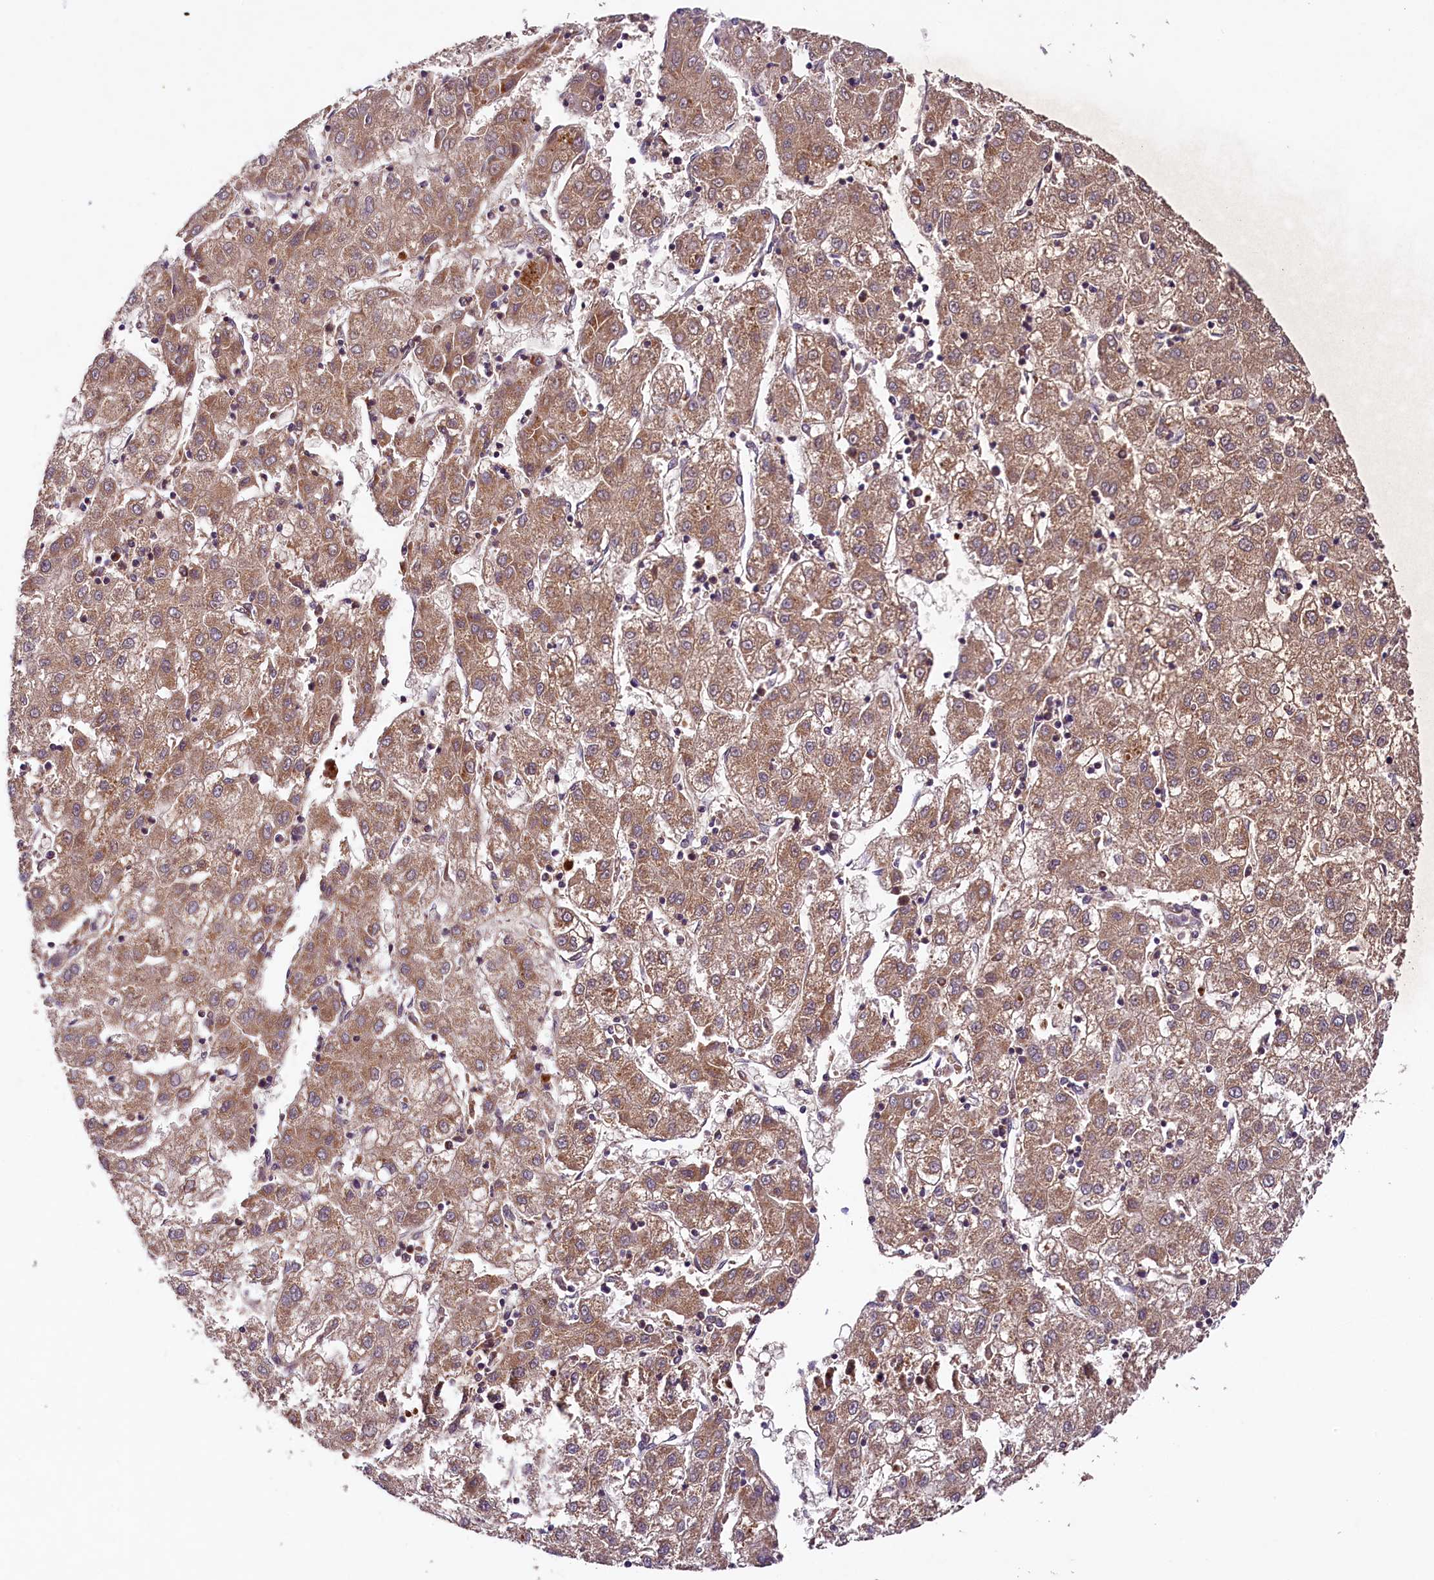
{"staining": {"intensity": "moderate", "quantity": ">75%", "location": "cytoplasmic/membranous"}, "tissue": "liver cancer", "cell_type": "Tumor cells", "image_type": "cancer", "snomed": [{"axis": "morphology", "description": "Carcinoma, Hepatocellular, NOS"}, {"axis": "topography", "description": "Liver"}], "caption": "Immunohistochemistry (IHC) micrograph of liver hepatocellular carcinoma stained for a protein (brown), which displays medium levels of moderate cytoplasmic/membranous staining in approximately >75% of tumor cells.", "gene": "PMPCB", "patient": {"sex": "male", "age": 72}}